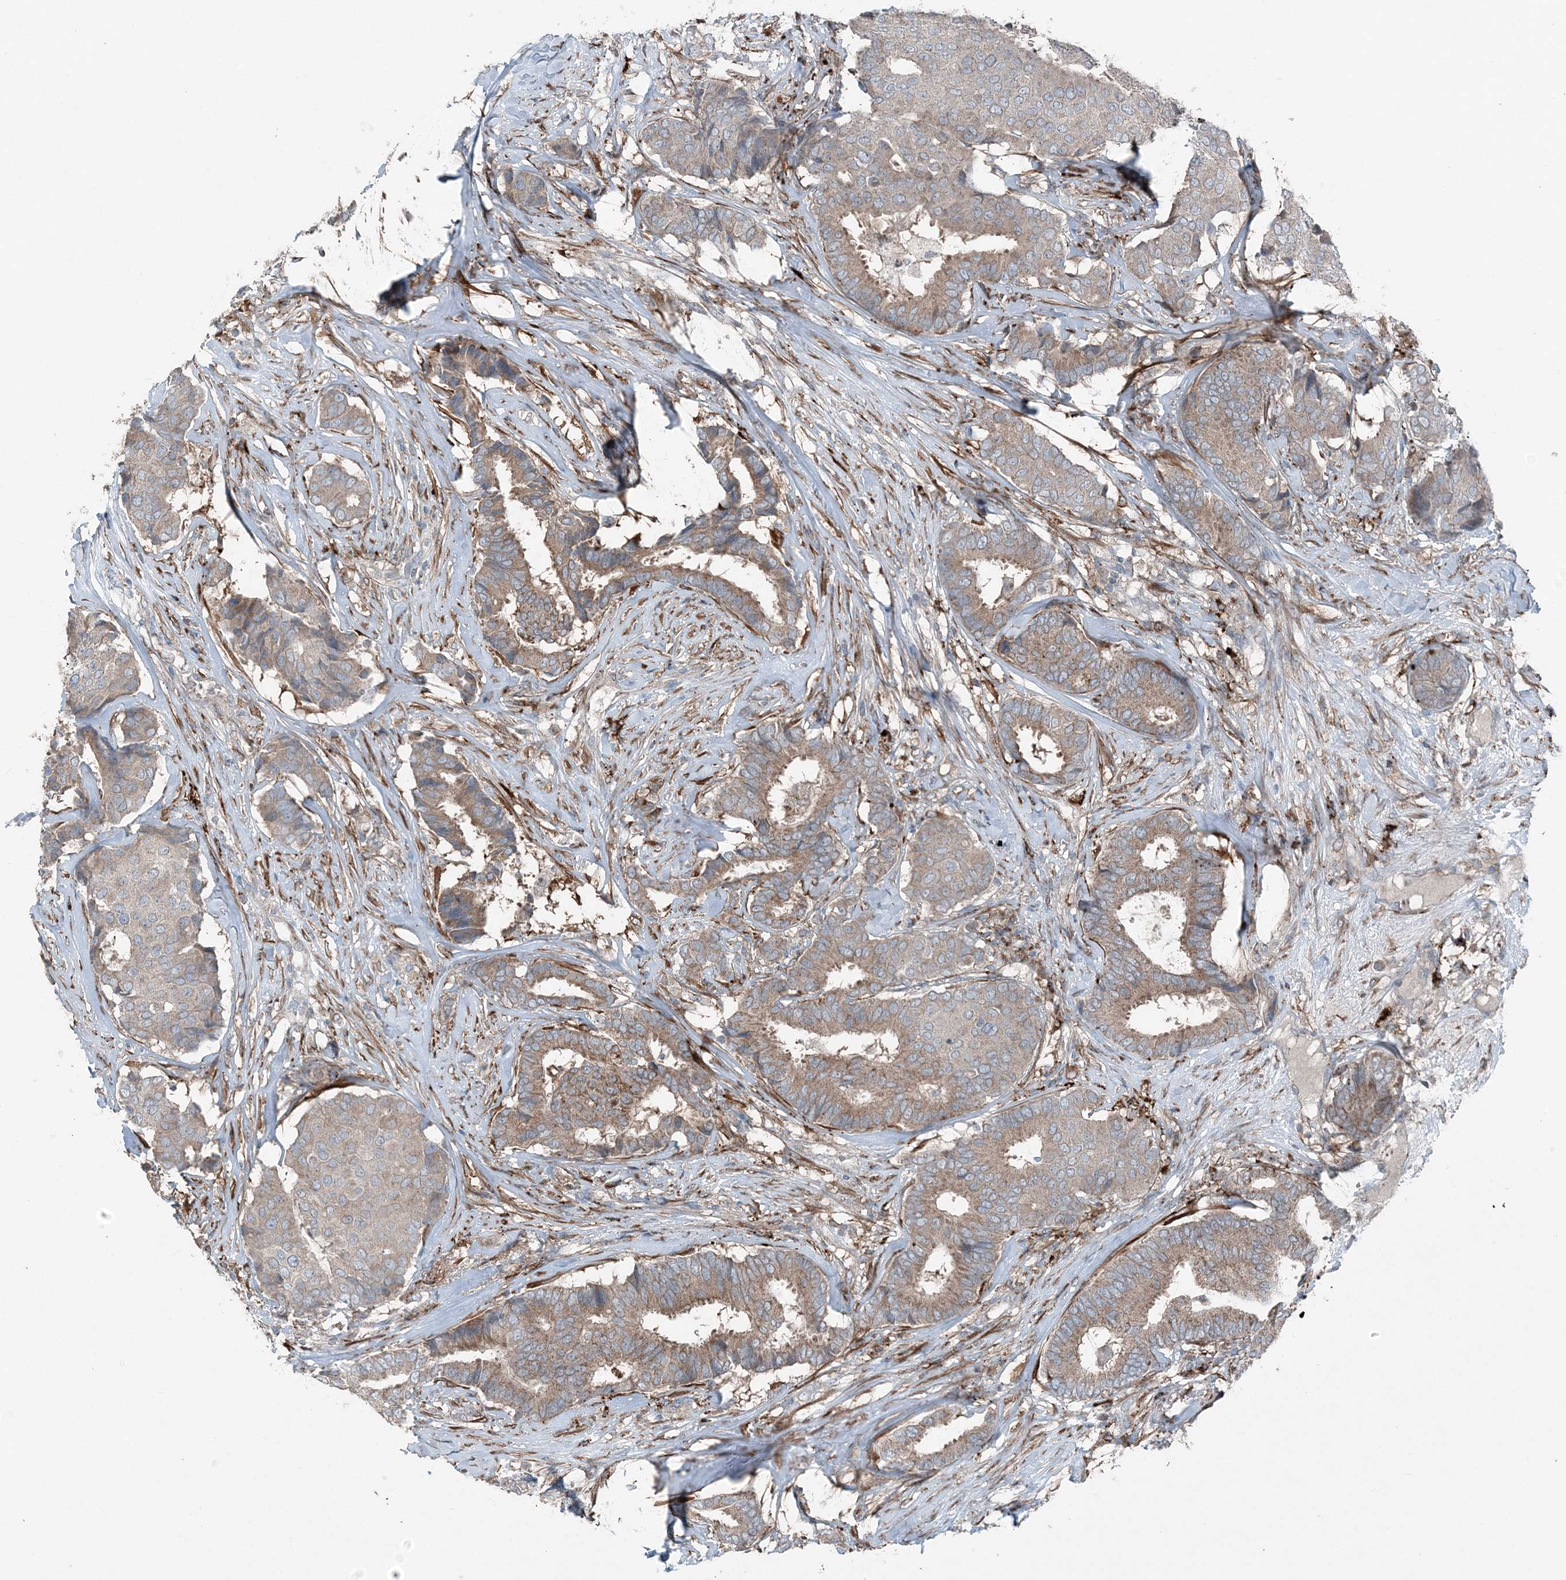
{"staining": {"intensity": "weak", "quantity": ">75%", "location": "cytoplasmic/membranous"}, "tissue": "breast cancer", "cell_type": "Tumor cells", "image_type": "cancer", "snomed": [{"axis": "morphology", "description": "Duct carcinoma"}, {"axis": "topography", "description": "Breast"}], "caption": "Breast infiltrating ductal carcinoma stained for a protein (brown) exhibits weak cytoplasmic/membranous positive expression in approximately >75% of tumor cells.", "gene": "KY", "patient": {"sex": "female", "age": 75}}